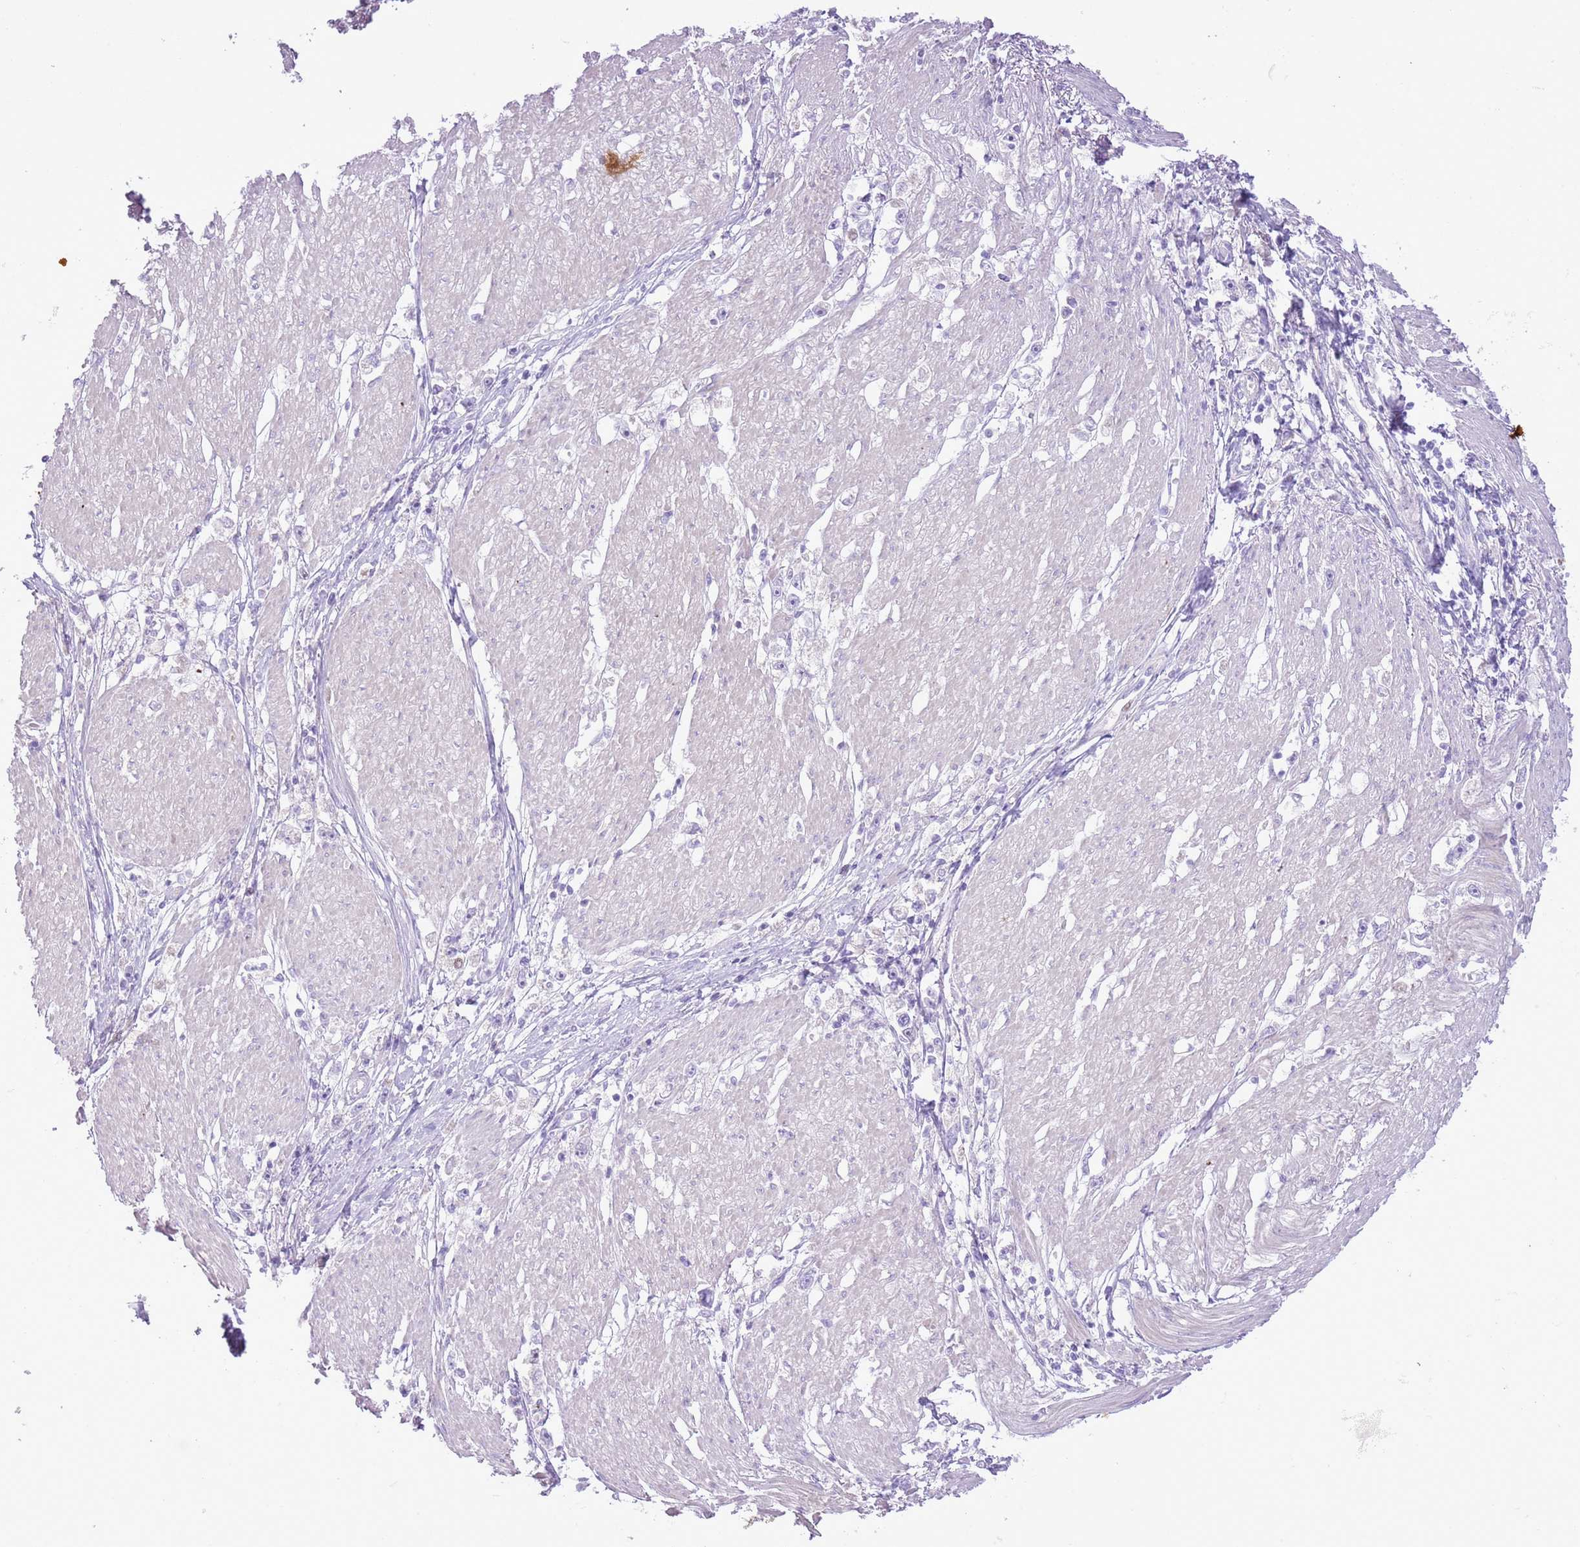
{"staining": {"intensity": "negative", "quantity": "none", "location": "none"}, "tissue": "stomach cancer", "cell_type": "Tumor cells", "image_type": "cancer", "snomed": [{"axis": "morphology", "description": "Adenocarcinoma, NOS"}, {"axis": "topography", "description": "Stomach"}], "caption": "A histopathology image of adenocarcinoma (stomach) stained for a protein reveals no brown staining in tumor cells. (Immunohistochemistry, brightfield microscopy, high magnification).", "gene": "GMNN", "patient": {"sex": "female", "age": 59}}